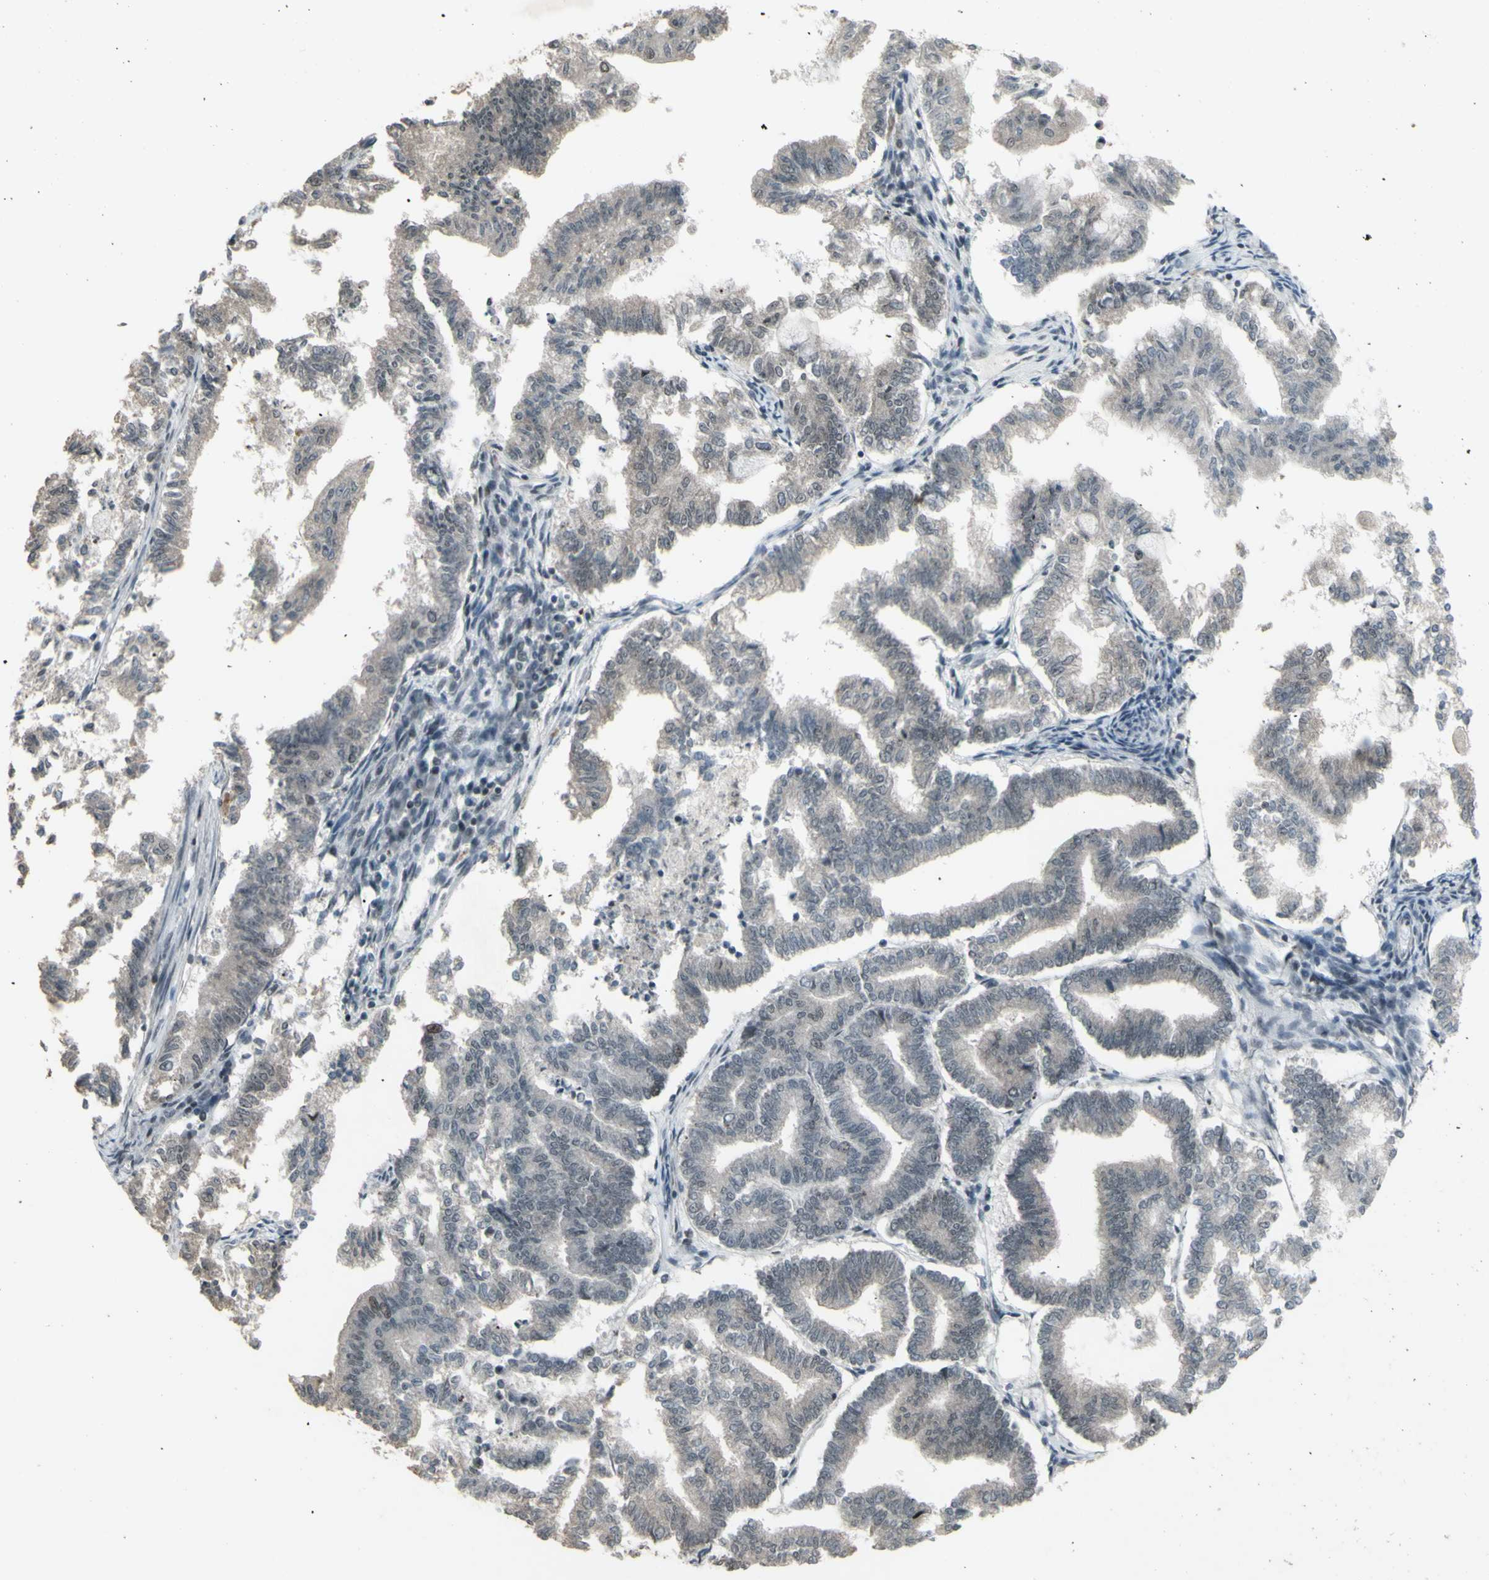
{"staining": {"intensity": "negative", "quantity": "none", "location": "none"}, "tissue": "endometrial cancer", "cell_type": "Tumor cells", "image_type": "cancer", "snomed": [{"axis": "morphology", "description": "Necrosis, NOS"}, {"axis": "morphology", "description": "Adenocarcinoma, NOS"}, {"axis": "topography", "description": "Endometrium"}], "caption": "Immunohistochemistry (IHC) histopathology image of neoplastic tissue: endometrial cancer stained with DAB demonstrates no significant protein expression in tumor cells.", "gene": "SUPT6H", "patient": {"sex": "female", "age": 79}}